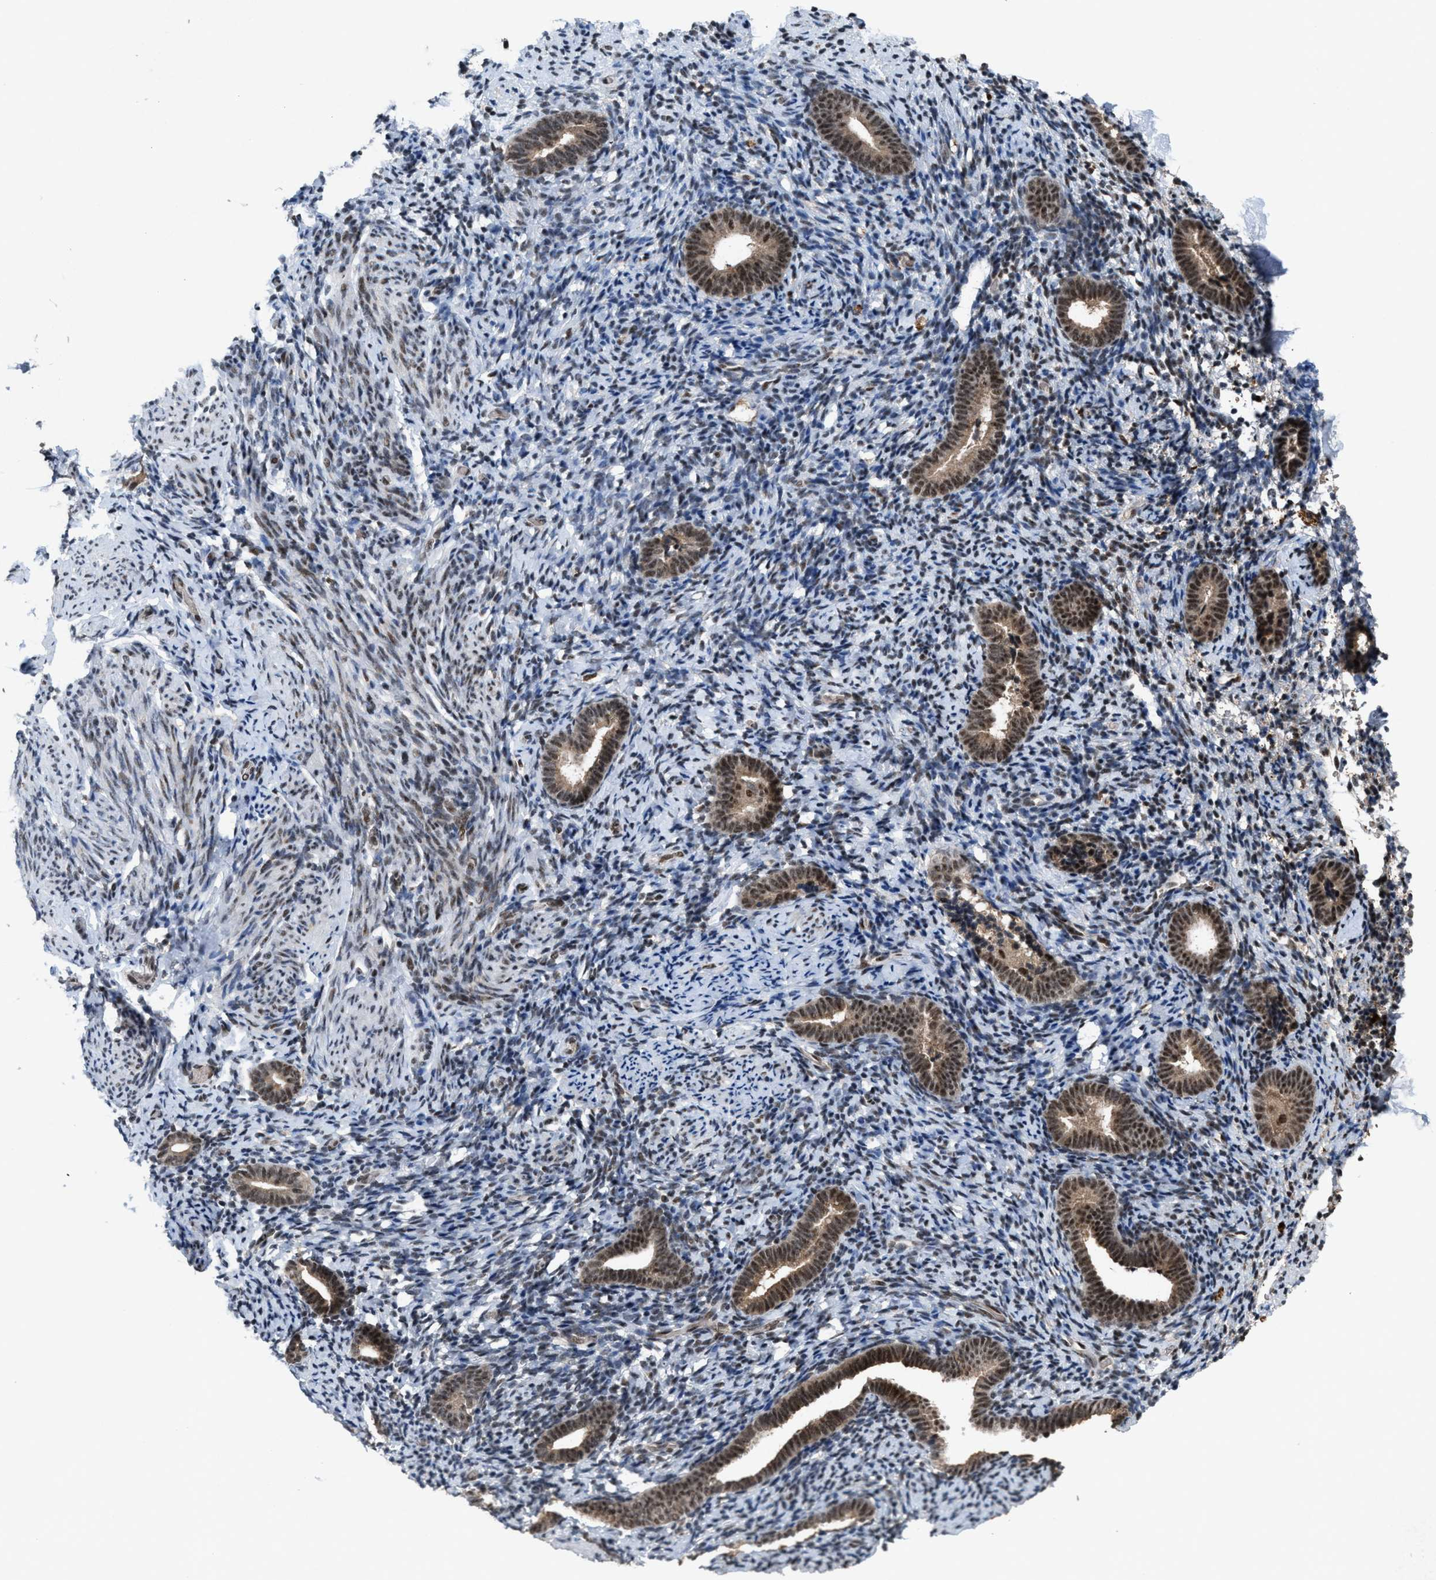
{"staining": {"intensity": "moderate", "quantity": ">75%", "location": "nuclear"}, "tissue": "endometrium", "cell_type": "Cells in endometrial stroma", "image_type": "normal", "snomed": [{"axis": "morphology", "description": "Normal tissue, NOS"}, {"axis": "topography", "description": "Endometrium"}], "caption": "Immunohistochemistry (IHC) of benign human endometrium shows medium levels of moderate nuclear expression in about >75% of cells in endometrial stroma. (Brightfield microscopy of DAB IHC at high magnification).", "gene": "PRPF4", "patient": {"sex": "female", "age": 51}}